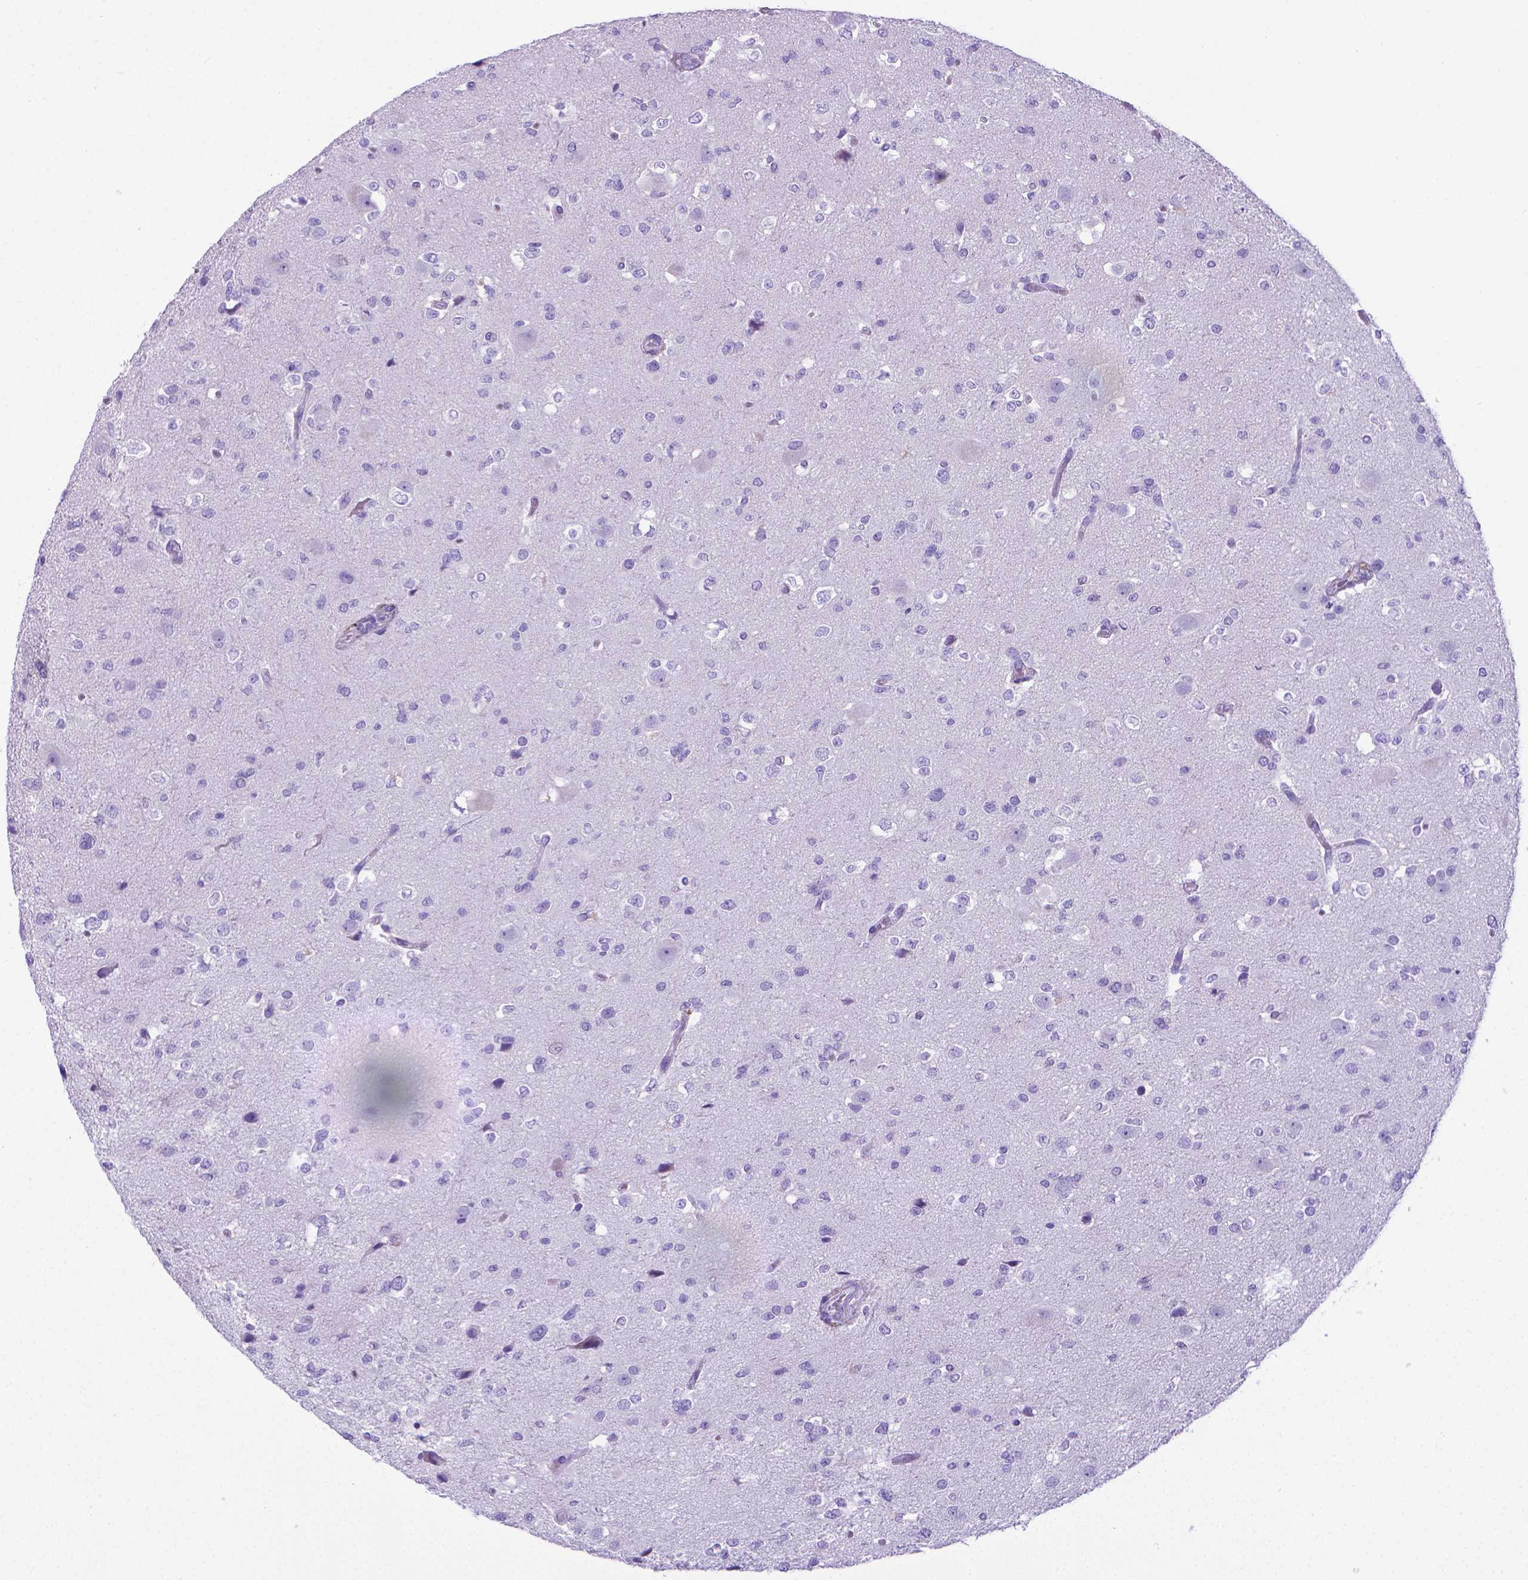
{"staining": {"intensity": "negative", "quantity": "none", "location": "none"}, "tissue": "glioma", "cell_type": "Tumor cells", "image_type": "cancer", "snomed": [{"axis": "morphology", "description": "Glioma, malignant, Low grade"}, {"axis": "topography", "description": "Brain"}], "caption": "Glioma was stained to show a protein in brown. There is no significant positivity in tumor cells.", "gene": "MFAP2", "patient": {"sex": "female", "age": 32}}